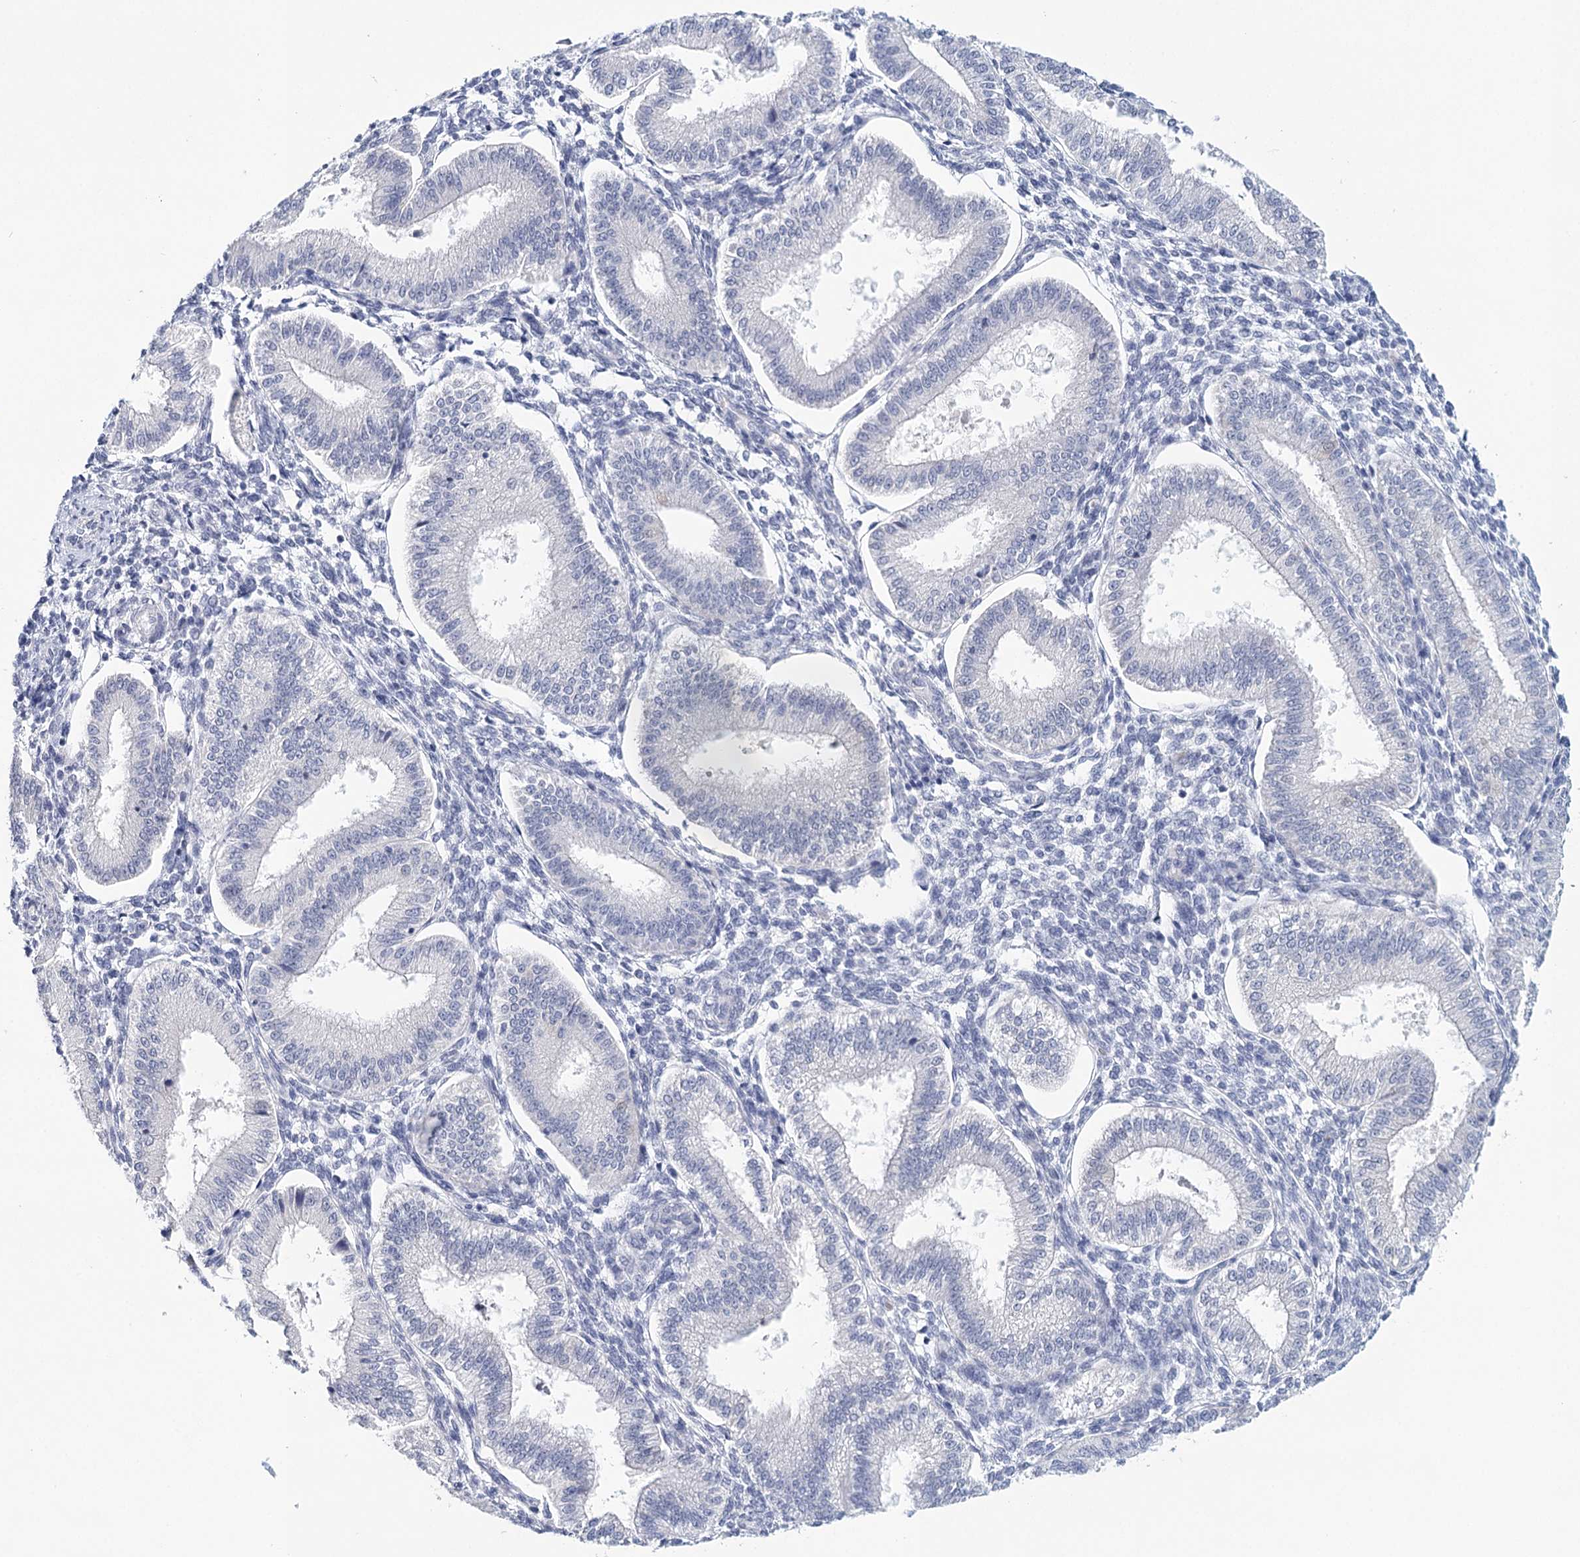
{"staining": {"intensity": "negative", "quantity": "none", "location": "none"}, "tissue": "endometrium", "cell_type": "Cells in endometrial stroma", "image_type": "normal", "snomed": [{"axis": "morphology", "description": "Normal tissue, NOS"}, {"axis": "topography", "description": "Endometrium"}], "caption": "Image shows no significant protein staining in cells in endometrial stroma of unremarkable endometrium.", "gene": "HSPA4L", "patient": {"sex": "female", "age": 39}}